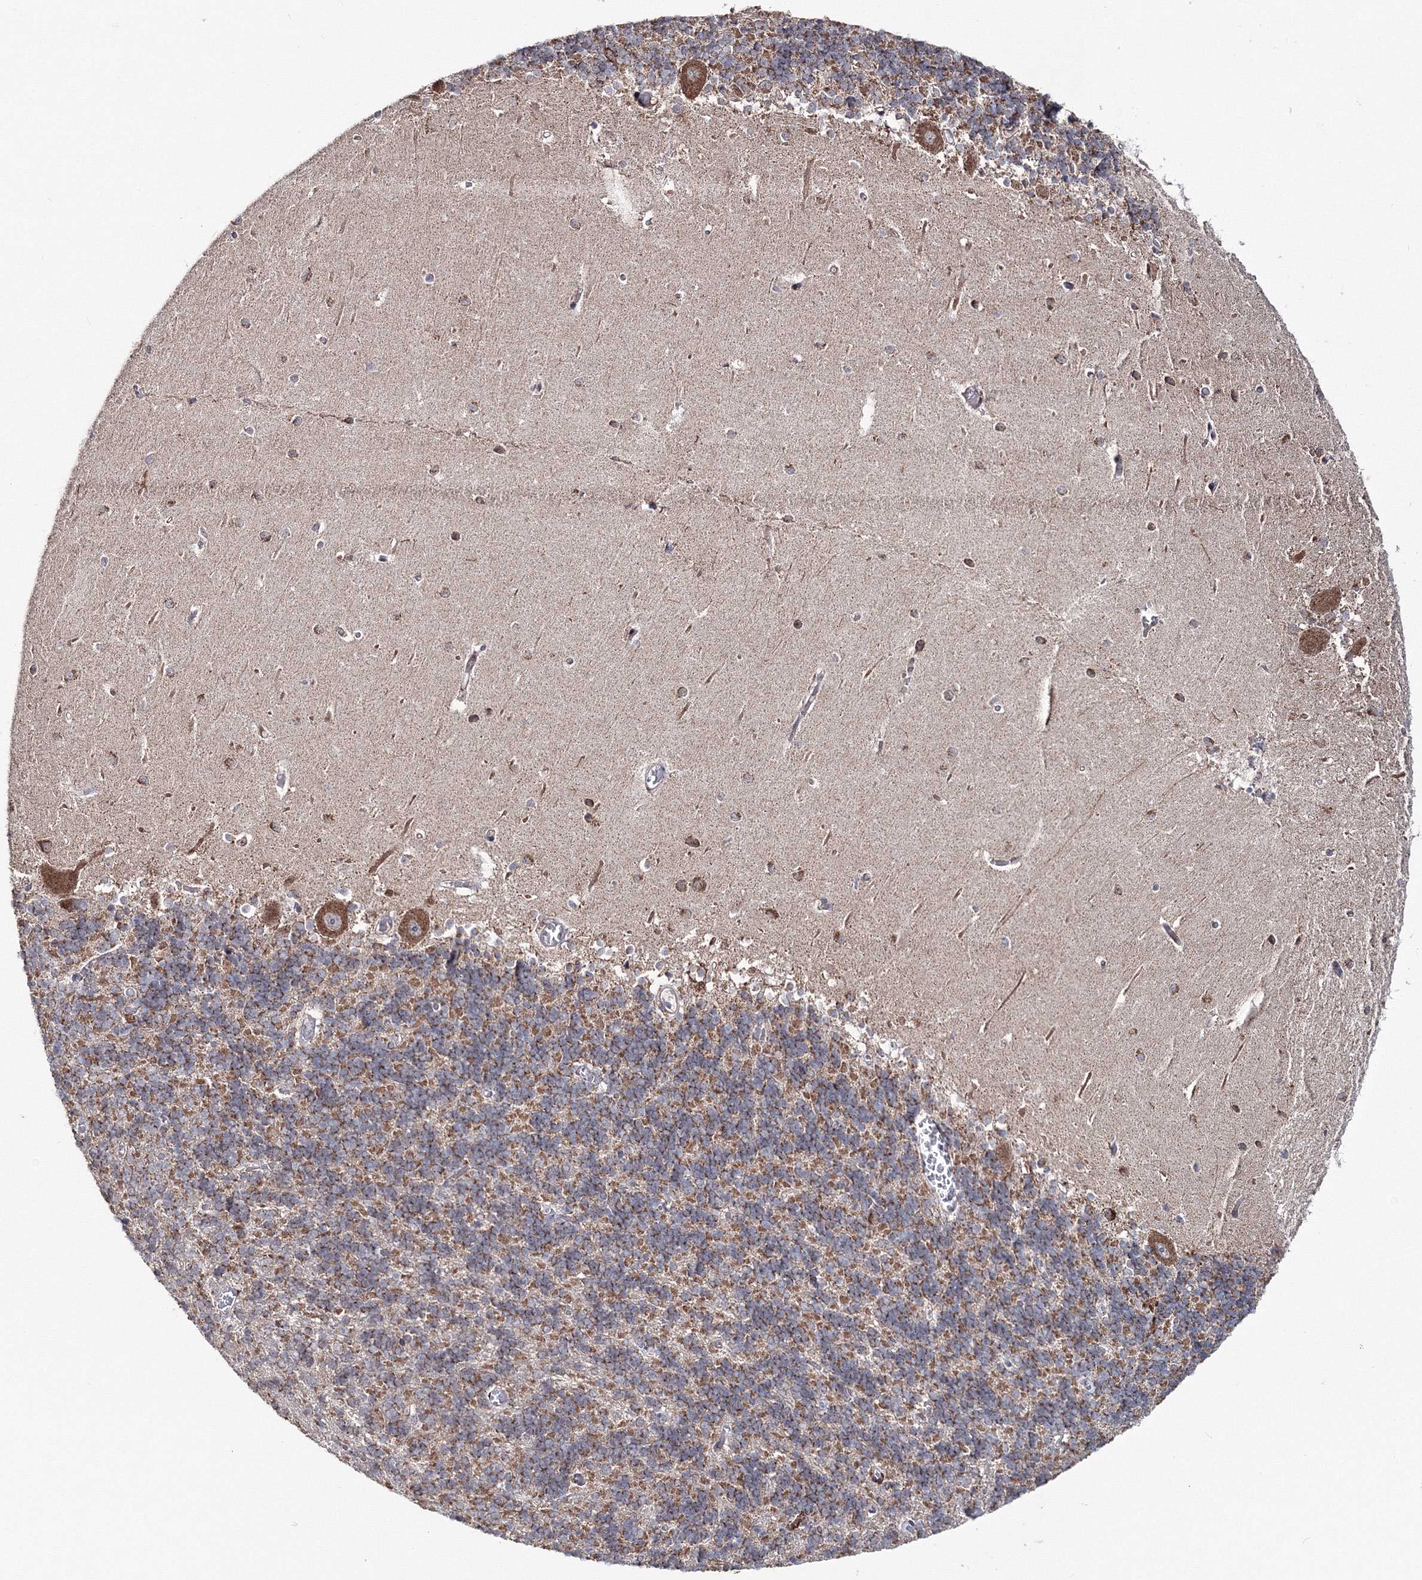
{"staining": {"intensity": "moderate", "quantity": "25%-75%", "location": "cytoplasmic/membranous"}, "tissue": "cerebellum", "cell_type": "Cells in granular layer", "image_type": "normal", "snomed": [{"axis": "morphology", "description": "Normal tissue, NOS"}, {"axis": "topography", "description": "Cerebellum"}], "caption": "Moderate cytoplasmic/membranous staining is seen in approximately 25%-75% of cells in granular layer in normal cerebellum.", "gene": "PEX13", "patient": {"sex": "male", "age": 37}}